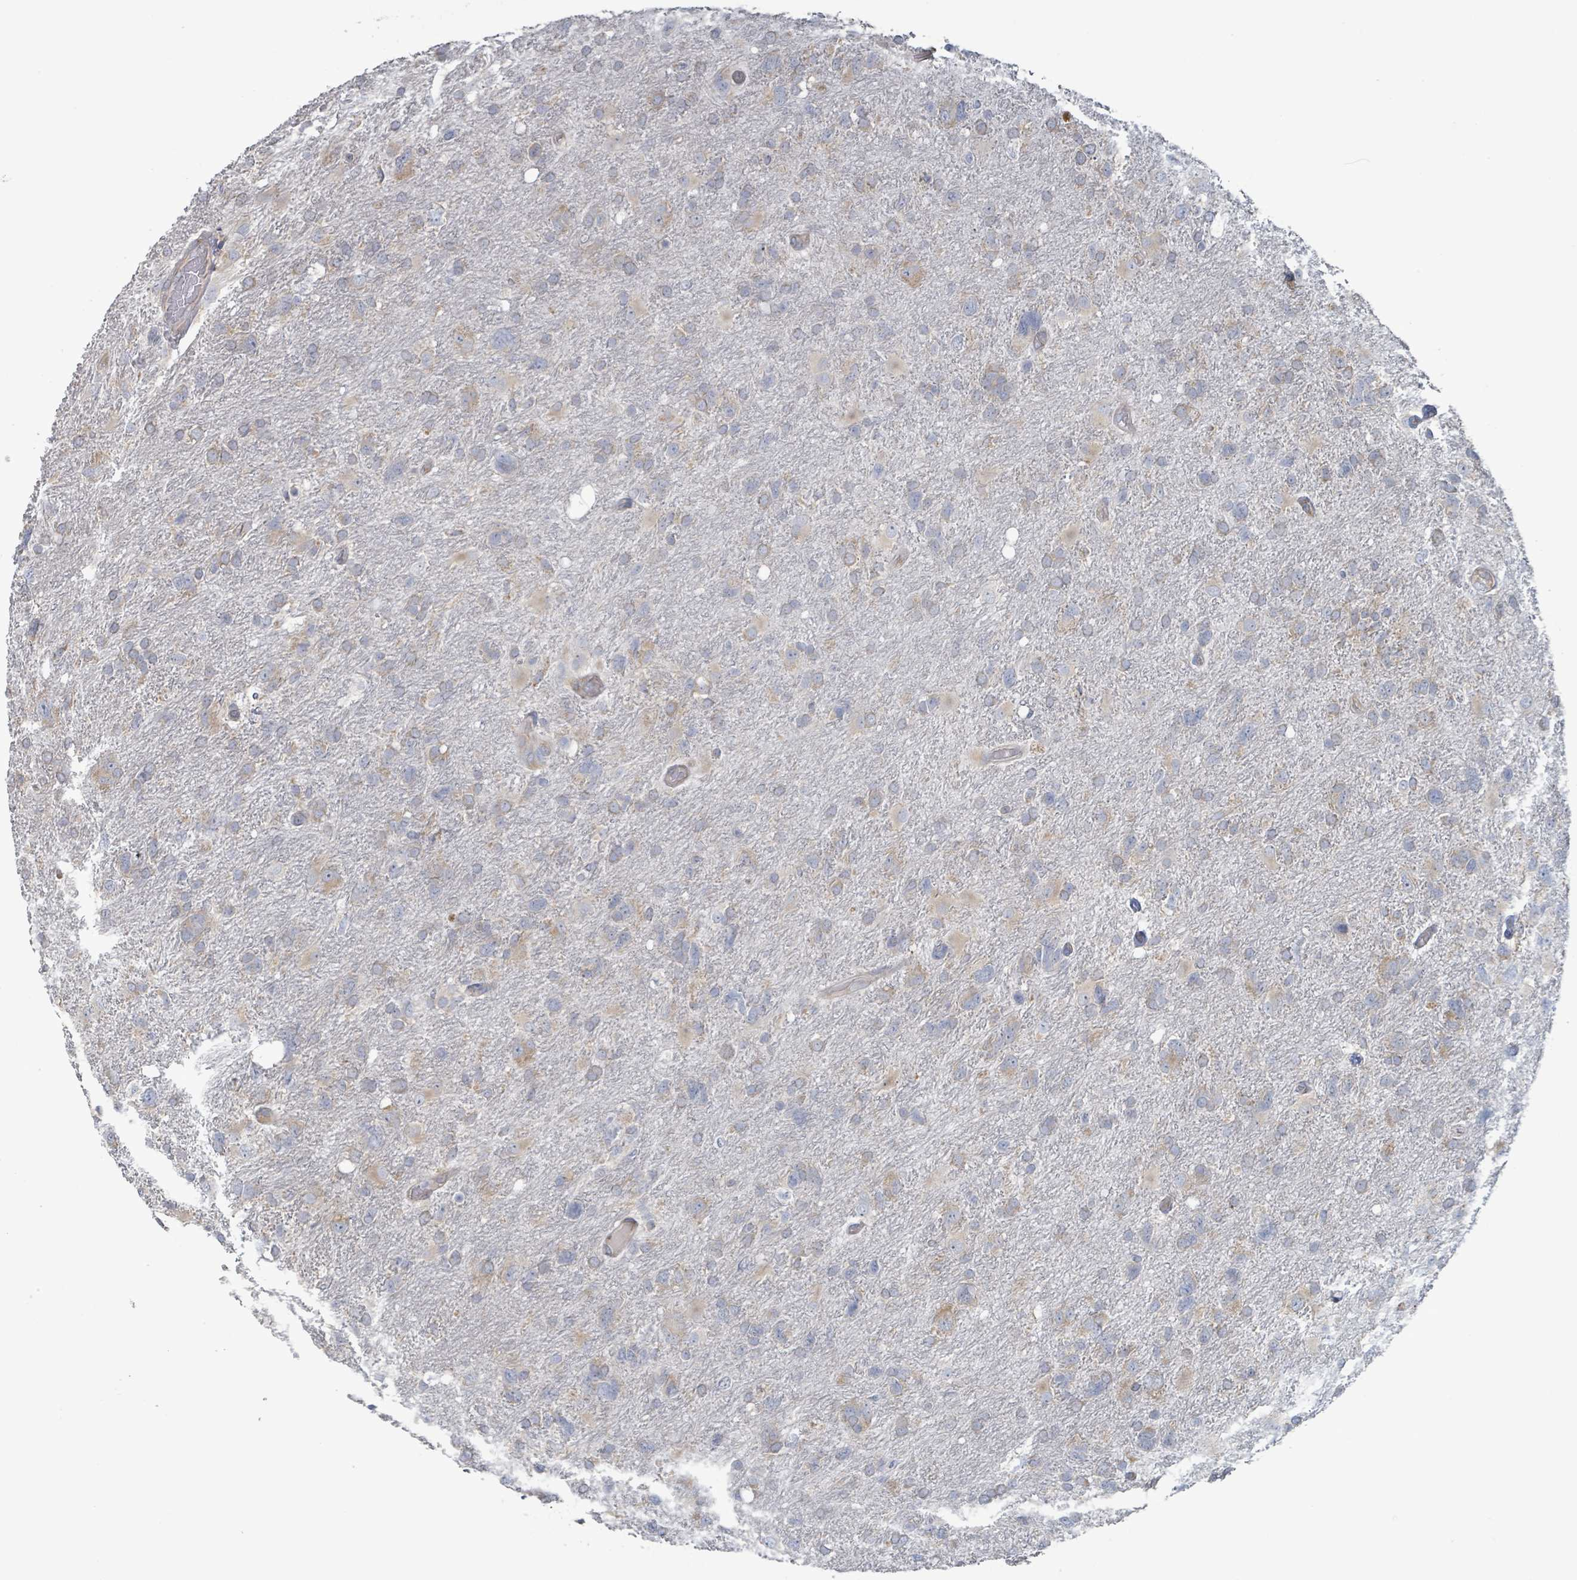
{"staining": {"intensity": "weak", "quantity": "<25%", "location": "cytoplasmic/membranous"}, "tissue": "glioma", "cell_type": "Tumor cells", "image_type": "cancer", "snomed": [{"axis": "morphology", "description": "Glioma, malignant, High grade"}, {"axis": "topography", "description": "Brain"}], "caption": "Immunohistochemistry (IHC) micrograph of neoplastic tissue: human glioma stained with DAB (3,3'-diaminobenzidine) exhibits no significant protein positivity in tumor cells.", "gene": "RPL32", "patient": {"sex": "male", "age": 61}}